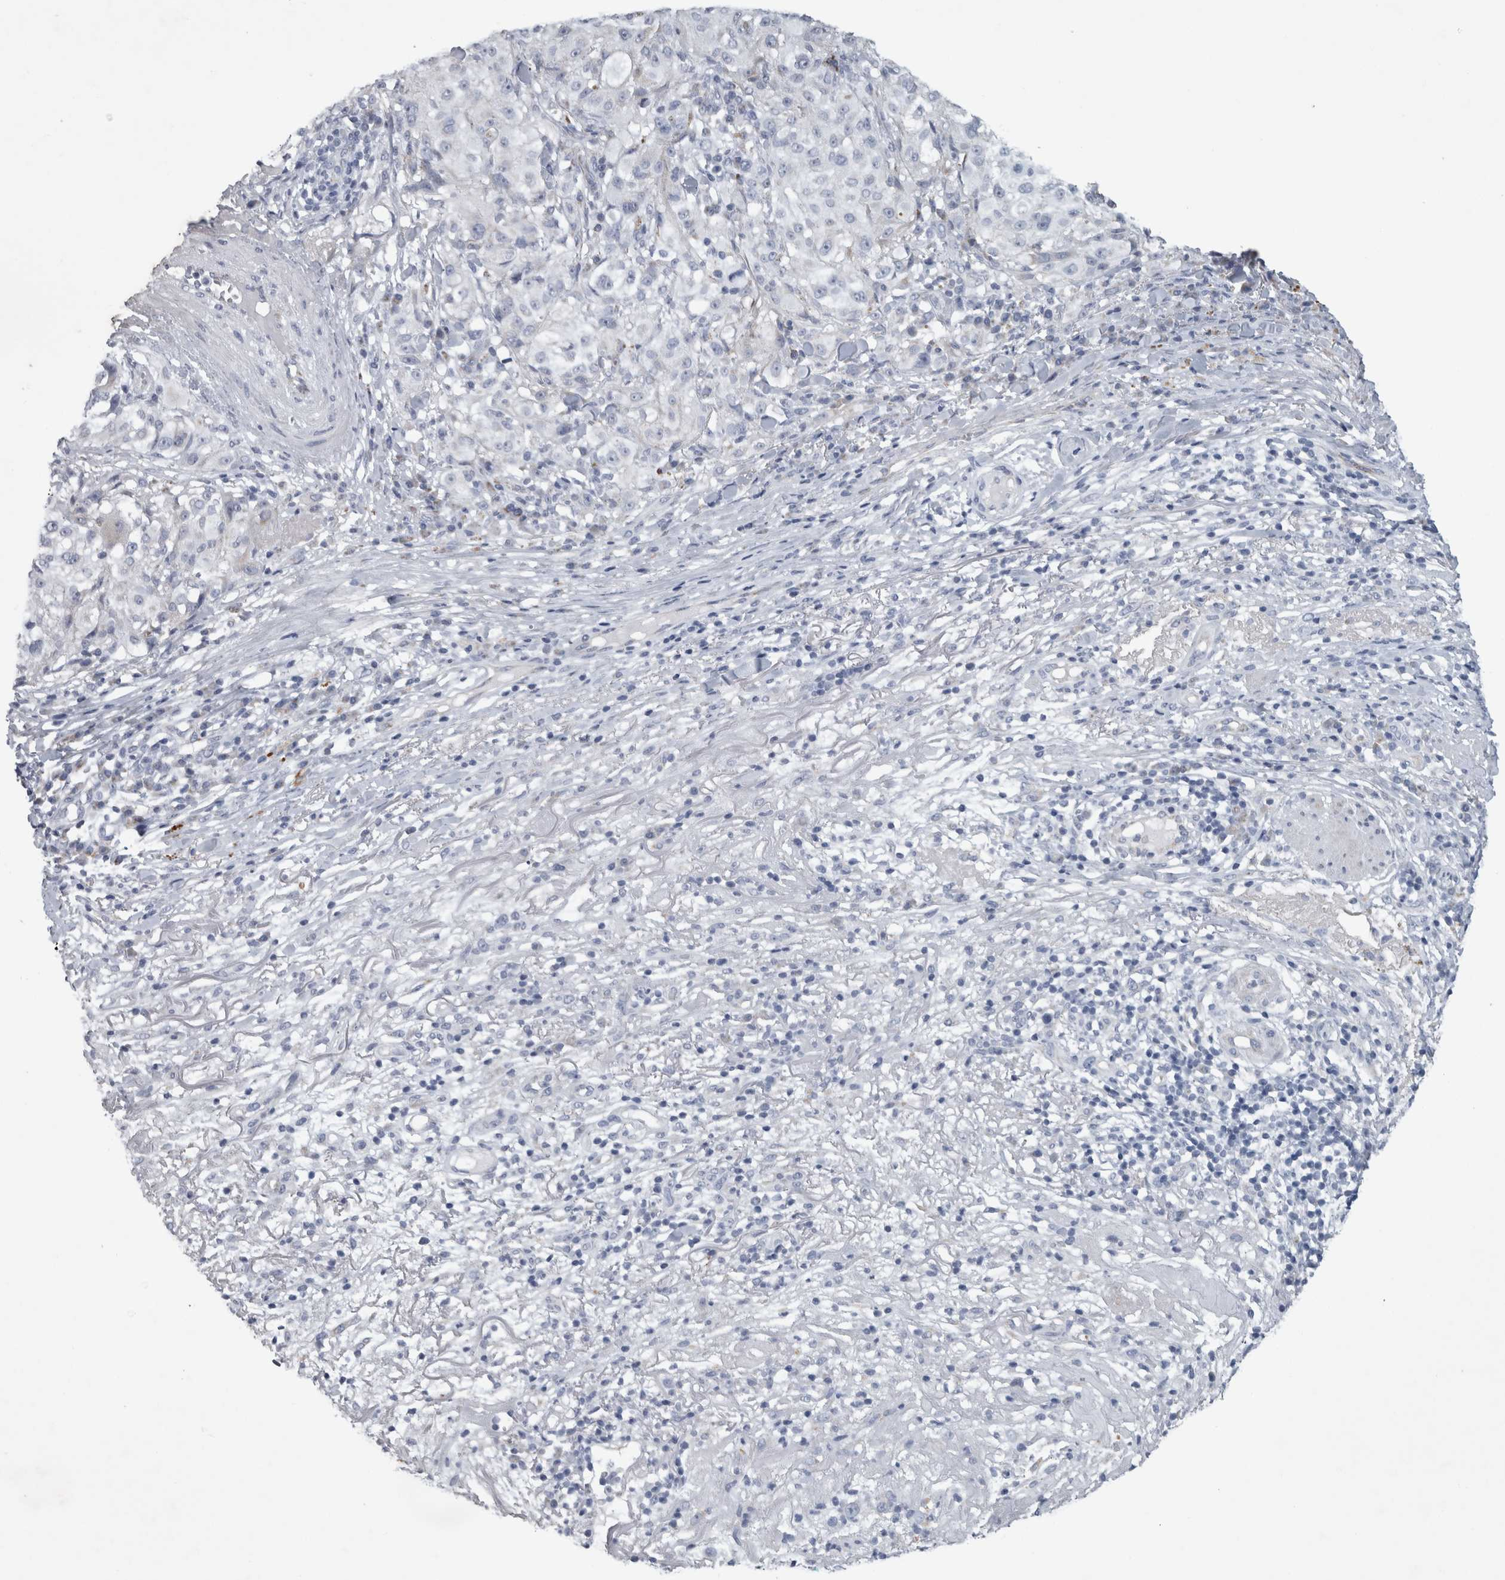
{"staining": {"intensity": "negative", "quantity": "none", "location": "none"}, "tissue": "melanoma", "cell_type": "Tumor cells", "image_type": "cancer", "snomed": [{"axis": "morphology", "description": "Necrosis, NOS"}, {"axis": "morphology", "description": "Malignant melanoma, NOS"}, {"axis": "topography", "description": "Skin"}], "caption": "This is an immunohistochemistry photomicrograph of human melanoma. There is no positivity in tumor cells.", "gene": "FXYD7", "patient": {"sex": "female", "age": 87}}